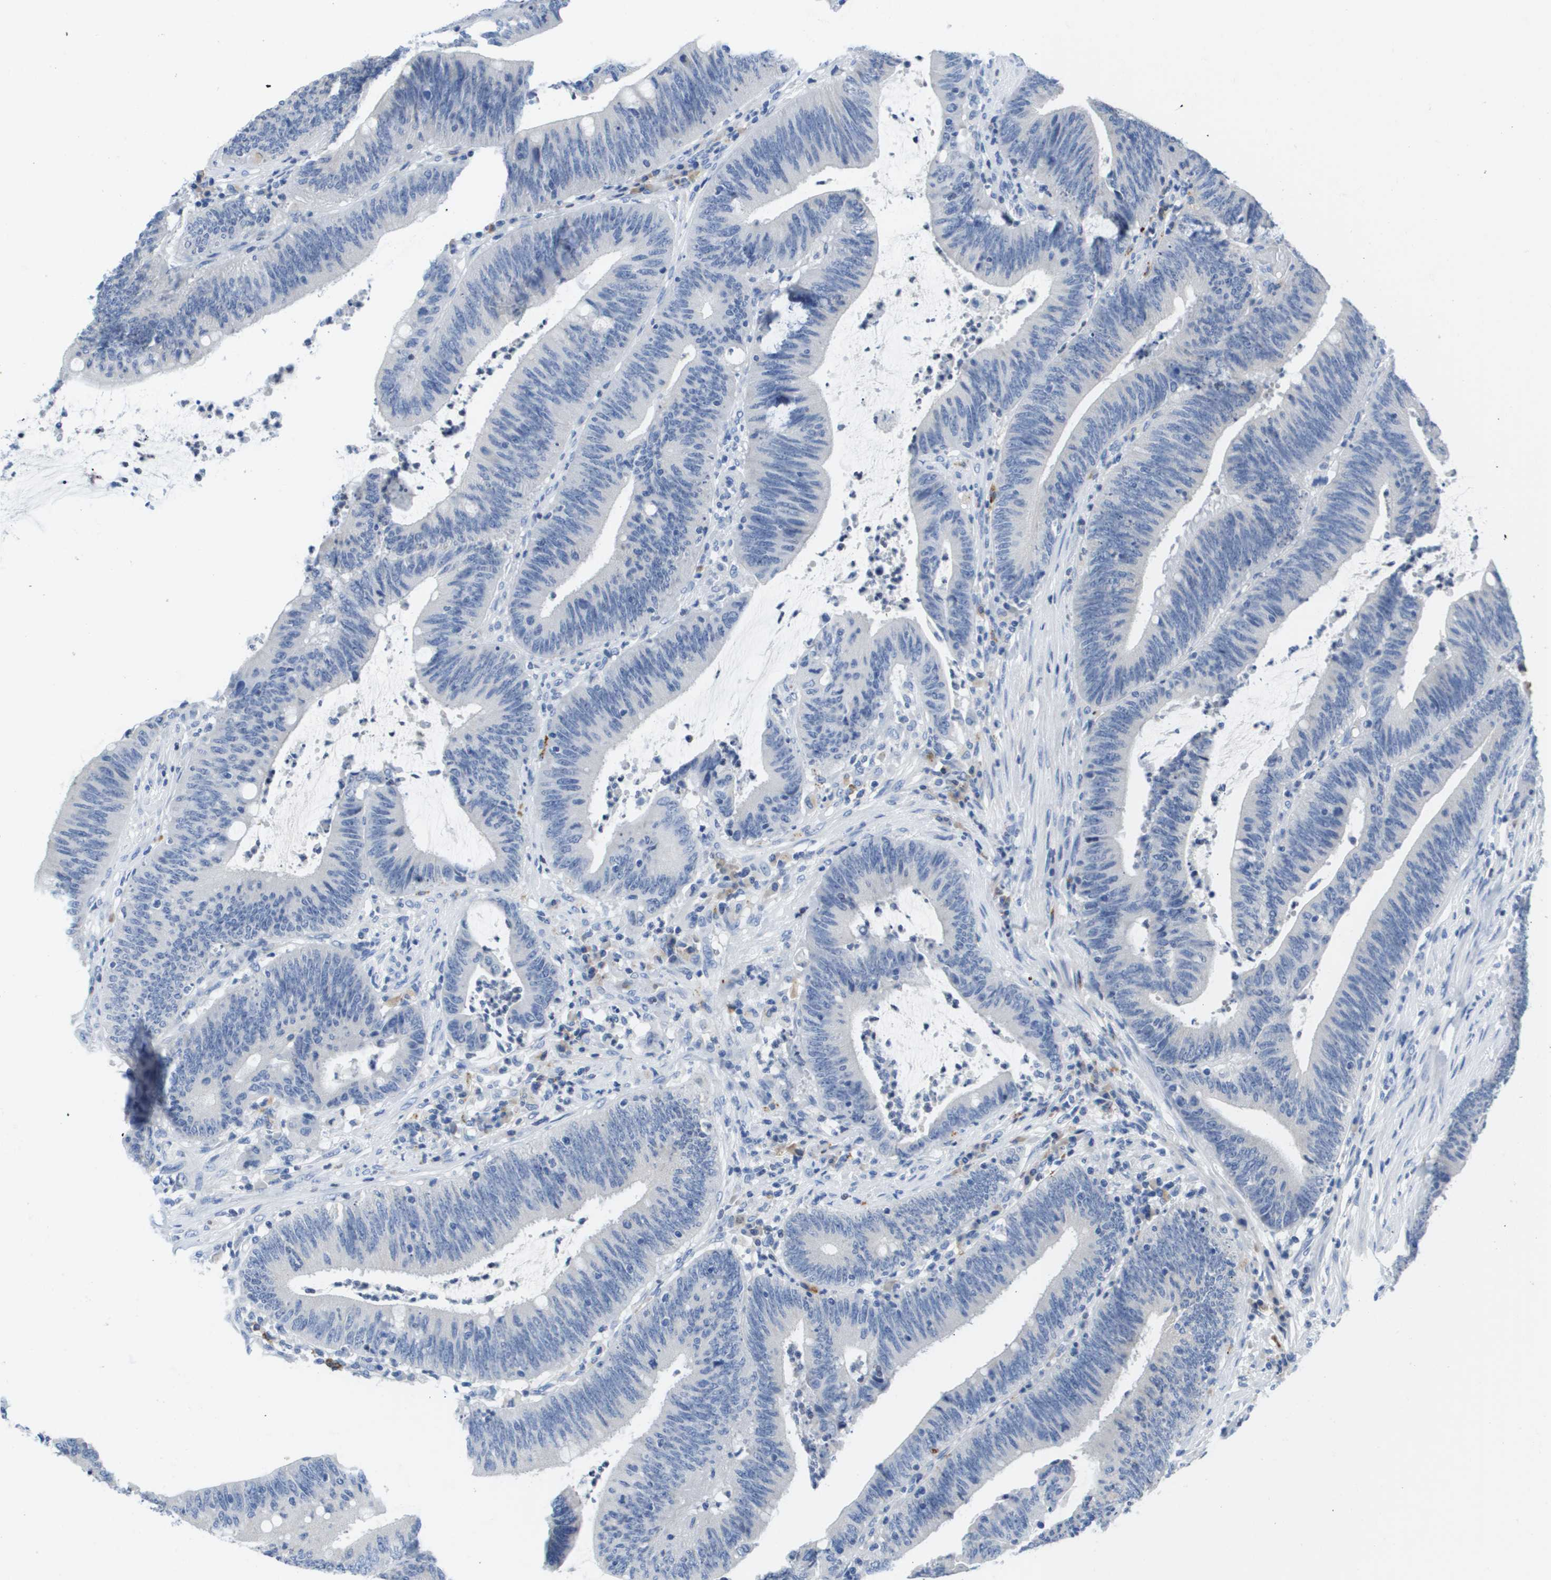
{"staining": {"intensity": "negative", "quantity": "none", "location": "none"}, "tissue": "colorectal cancer", "cell_type": "Tumor cells", "image_type": "cancer", "snomed": [{"axis": "morphology", "description": "Normal tissue, NOS"}, {"axis": "morphology", "description": "Adenocarcinoma, NOS"}, {"axis": "topography", "description": "Rectum"}], "caption": "Colorectal cancer was stained to show a protein in brown. There is no significant positivity in tumor cells.", "gene": "MS4A1", "patient": {"sex": "female", "age": 66}}